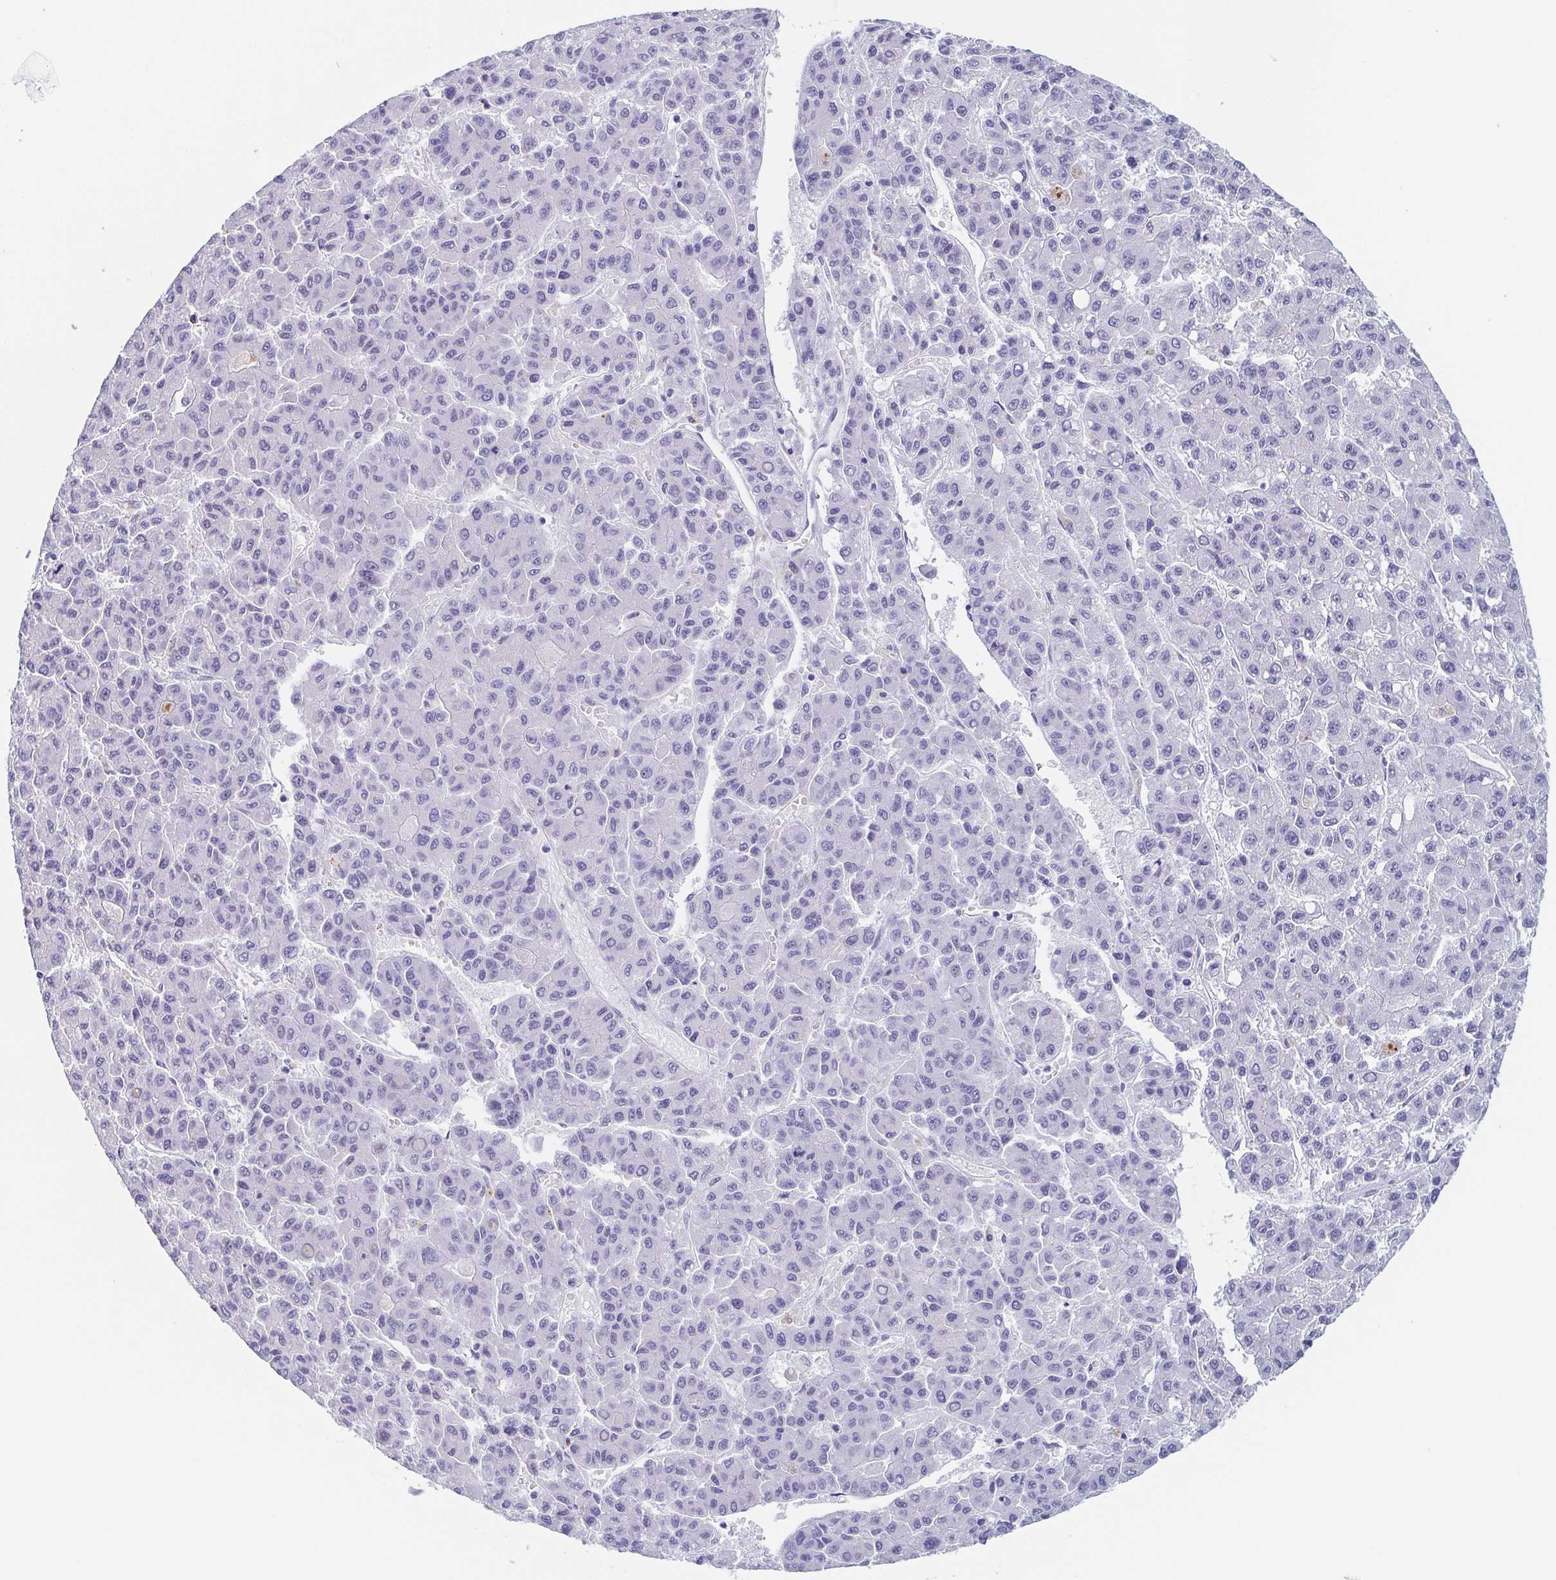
{"staining": {"intensity": "negative", "quantity": "none", "location": "none"}, "tissue": "liver cancer", "cell_type": "Tumor cells", "image_type": "cancer", "snomed": [{"axis": "morphology", "description": "Carcinoma, Hepatocellular, NOS"}, {"axis": "topography", "description": "Liver"}], "caption": "Immunohistochemical staining of human liver cancer (hepatocellular carcinoma) exhibits no significant expression in tumor cells. (DAB (3,3'-diaminobenzidine) IHC visualized using brightfield microscopy, high magnification).", "gene": "REG4", "patient": {"sex": "male", "age": 70}}